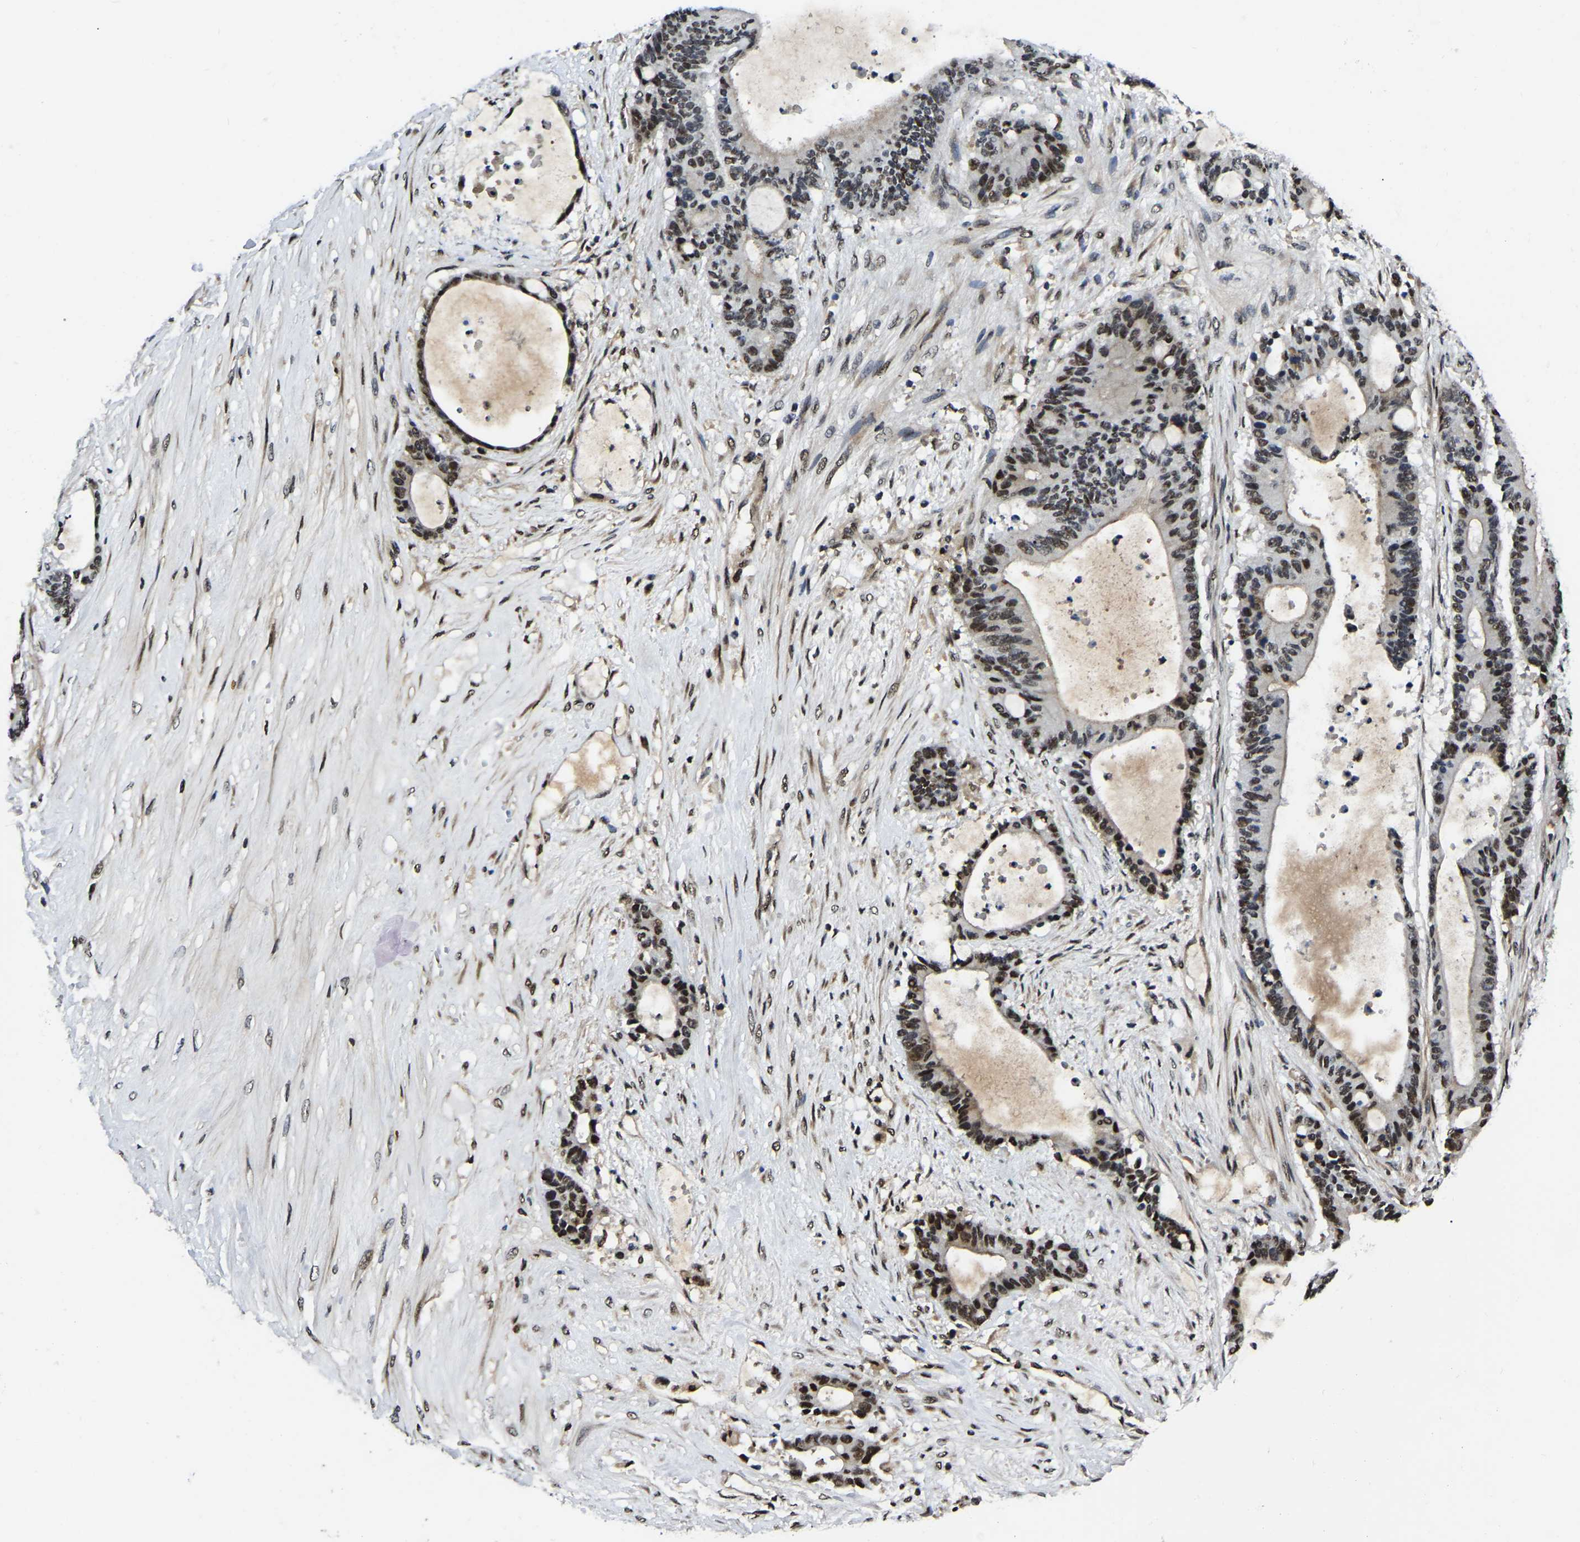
{"staining": {"intensity": "moderate", "quantity": ">75%", "location": "nuclear"}, "tissue": "liver cancer", "cell_type": "Tumor cells", "image_type": "cancer", "snomed": [{"axis": "morphology", "description": "Cholangiocarcinoma"}, {"axis": "topography", "description": "Liver"}], "caption": "IHC (DAB (3,3'-diaminobenzidine)) staining of human liver cancer displays moderate nuclear protein positivity in about >75% of tumor cells.", "gene": "TRIM35", "patient": {"sex": "female", "age": 73}}